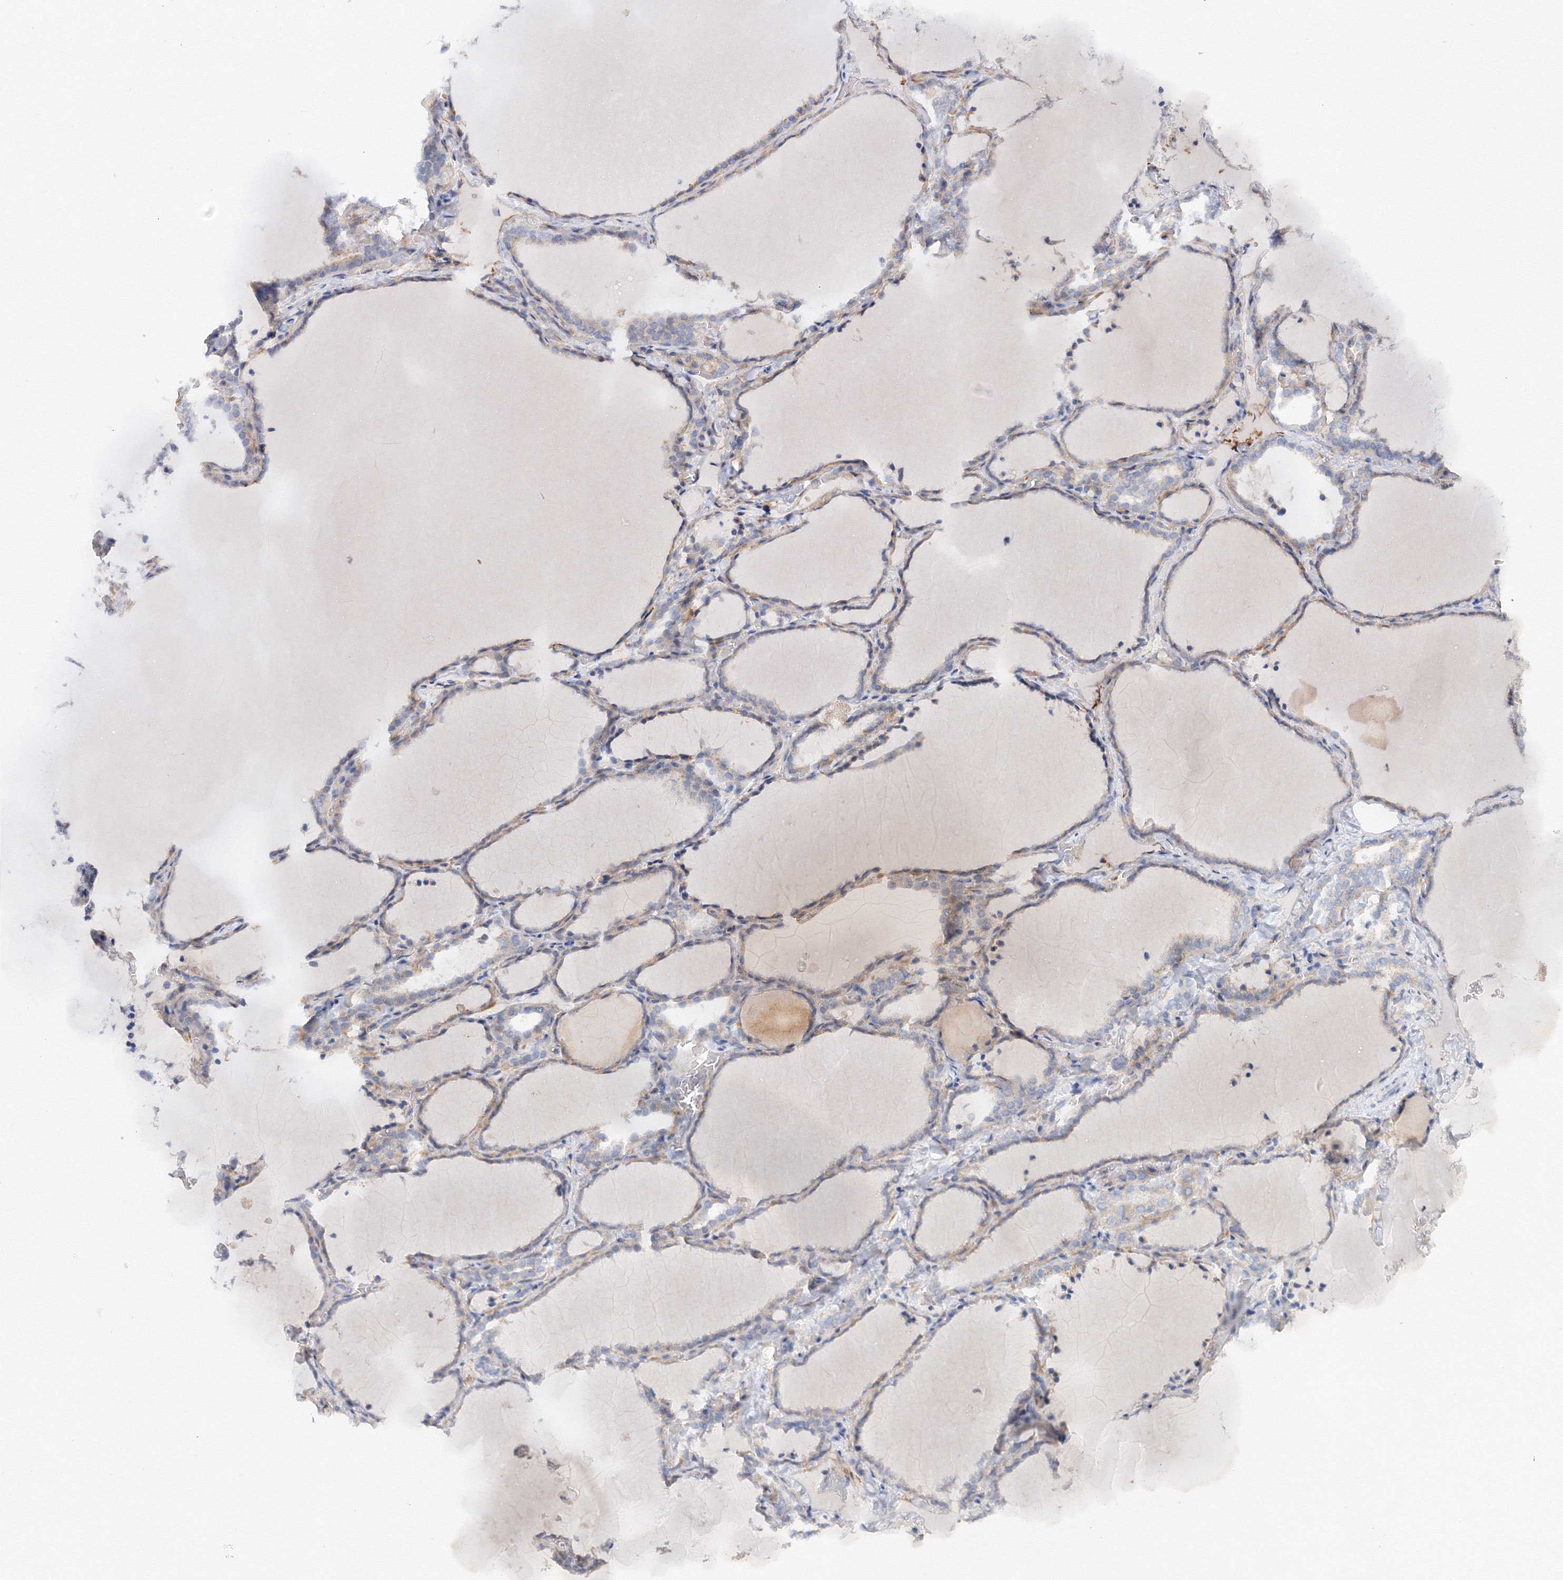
{"staining": {"intensity": "negative", "quantity": "none", "location": "none"}, "tissue": "thyroid gland", "cell_type": "Glandular cells", "image_type": "normal", "snomed": [{"axis": "morphology", "description": "Normal tissue, NOS"}, {"axis": "topography", "description": "Thyroid gland"}], "caption": "High power microscopy image of an immunohistochemistry (IHC) micrograph of benign thyroid gland, revealing no significant positivity in glandular cells.", "gene": "TAMM41", "patient": {"sex": "female", "age": 22}}